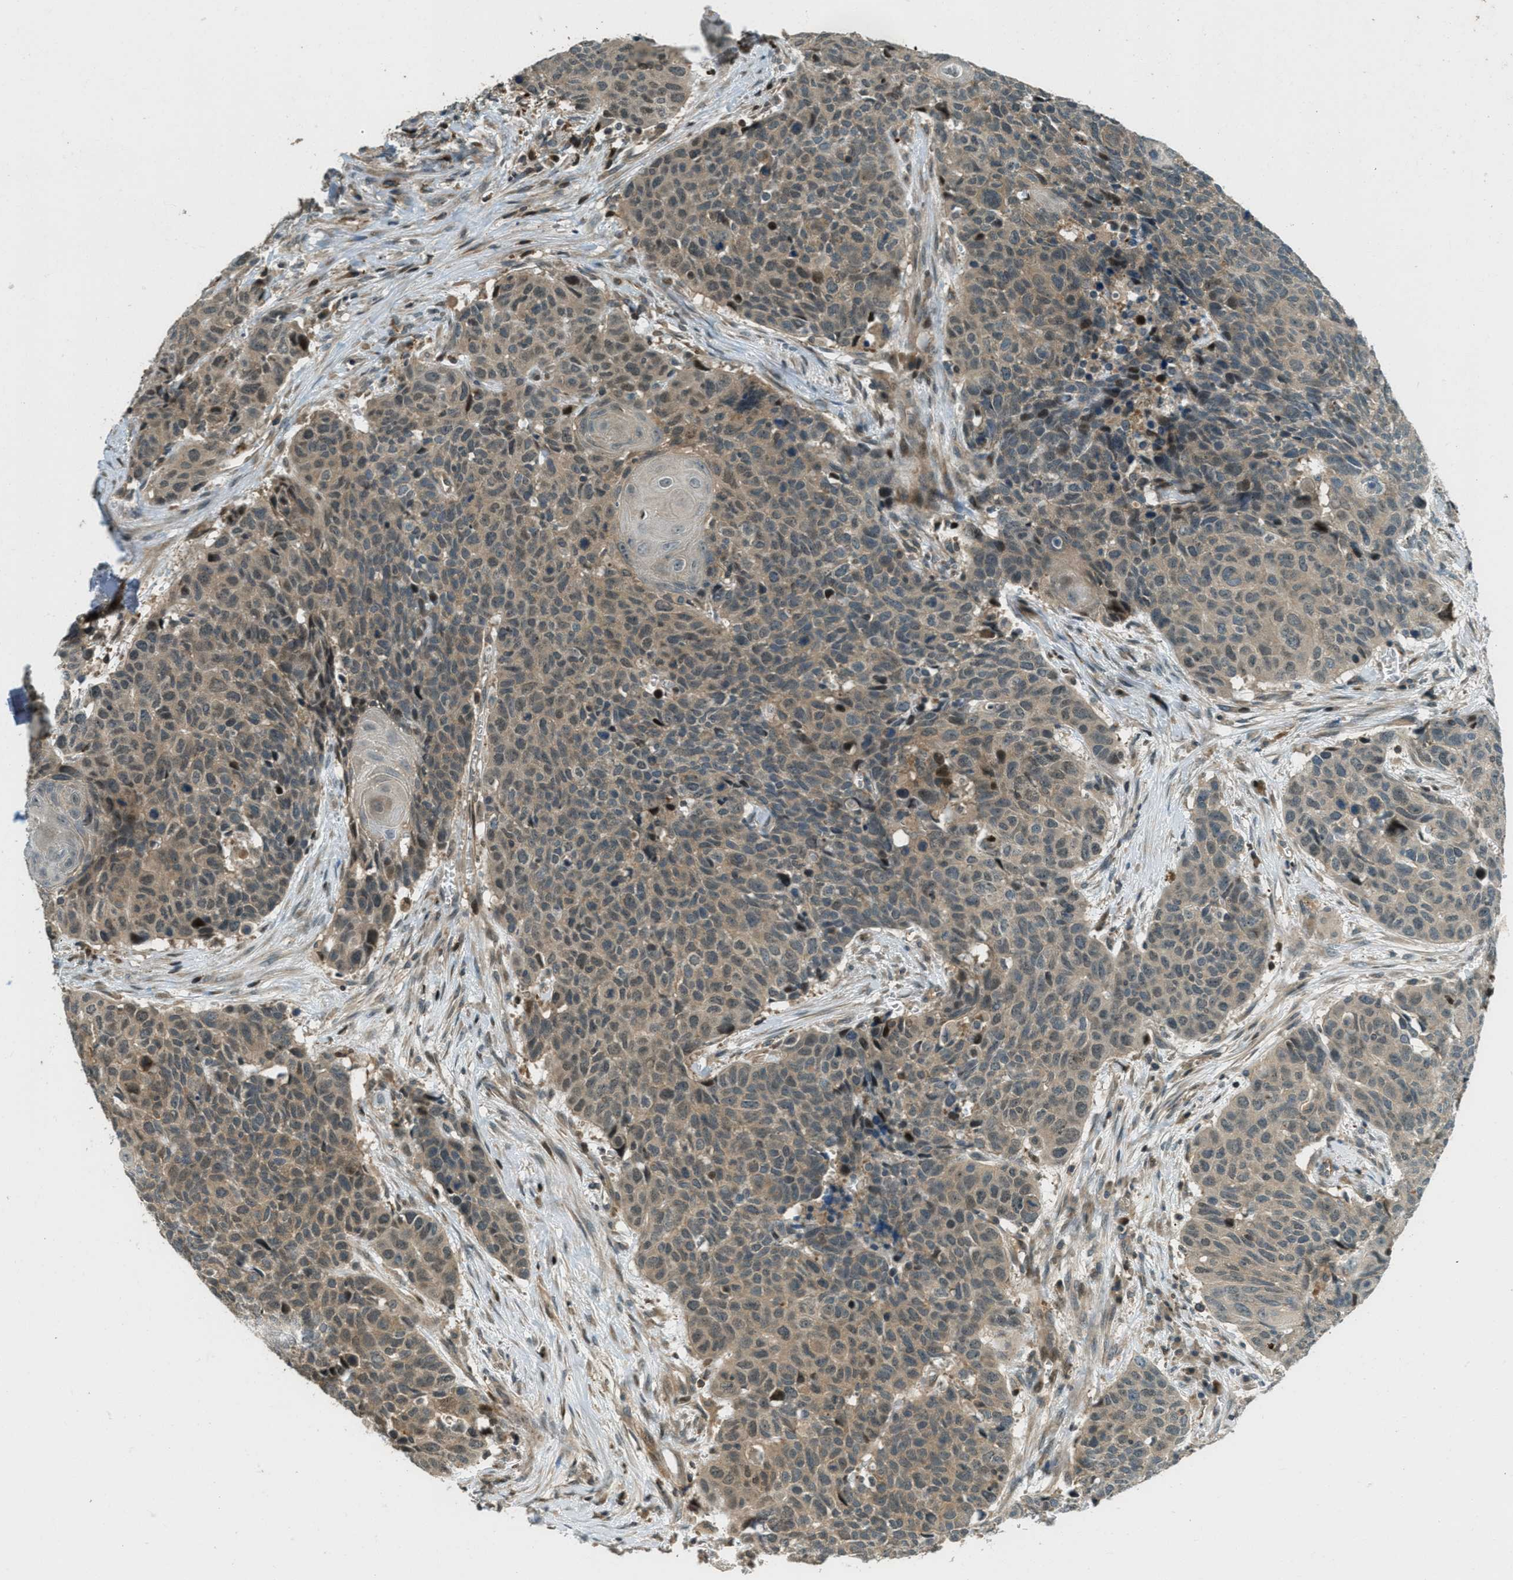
{"staining": {"intensity": "weak", "quantity": ">75%", "location": "cytoplasmic/membranous,nuclear"}, "tissue": "head and neck cancer", "cell_type": "Tumor cells", "image_type": "cancer", "snomed": [{"axis": "morphology", "description": "Squamous cell carcinoma, NOS"}, {"axis": "topography", "description": "Head-Neck"}], "caption": "Protein expression analysis of human head and neck cancer reveals weak cytoplasmic/membranous and nuclear expression in approximately >75% of tumor cells.", "gene": "PTPN23", "patient": {"sex": "male", "age": 66}}